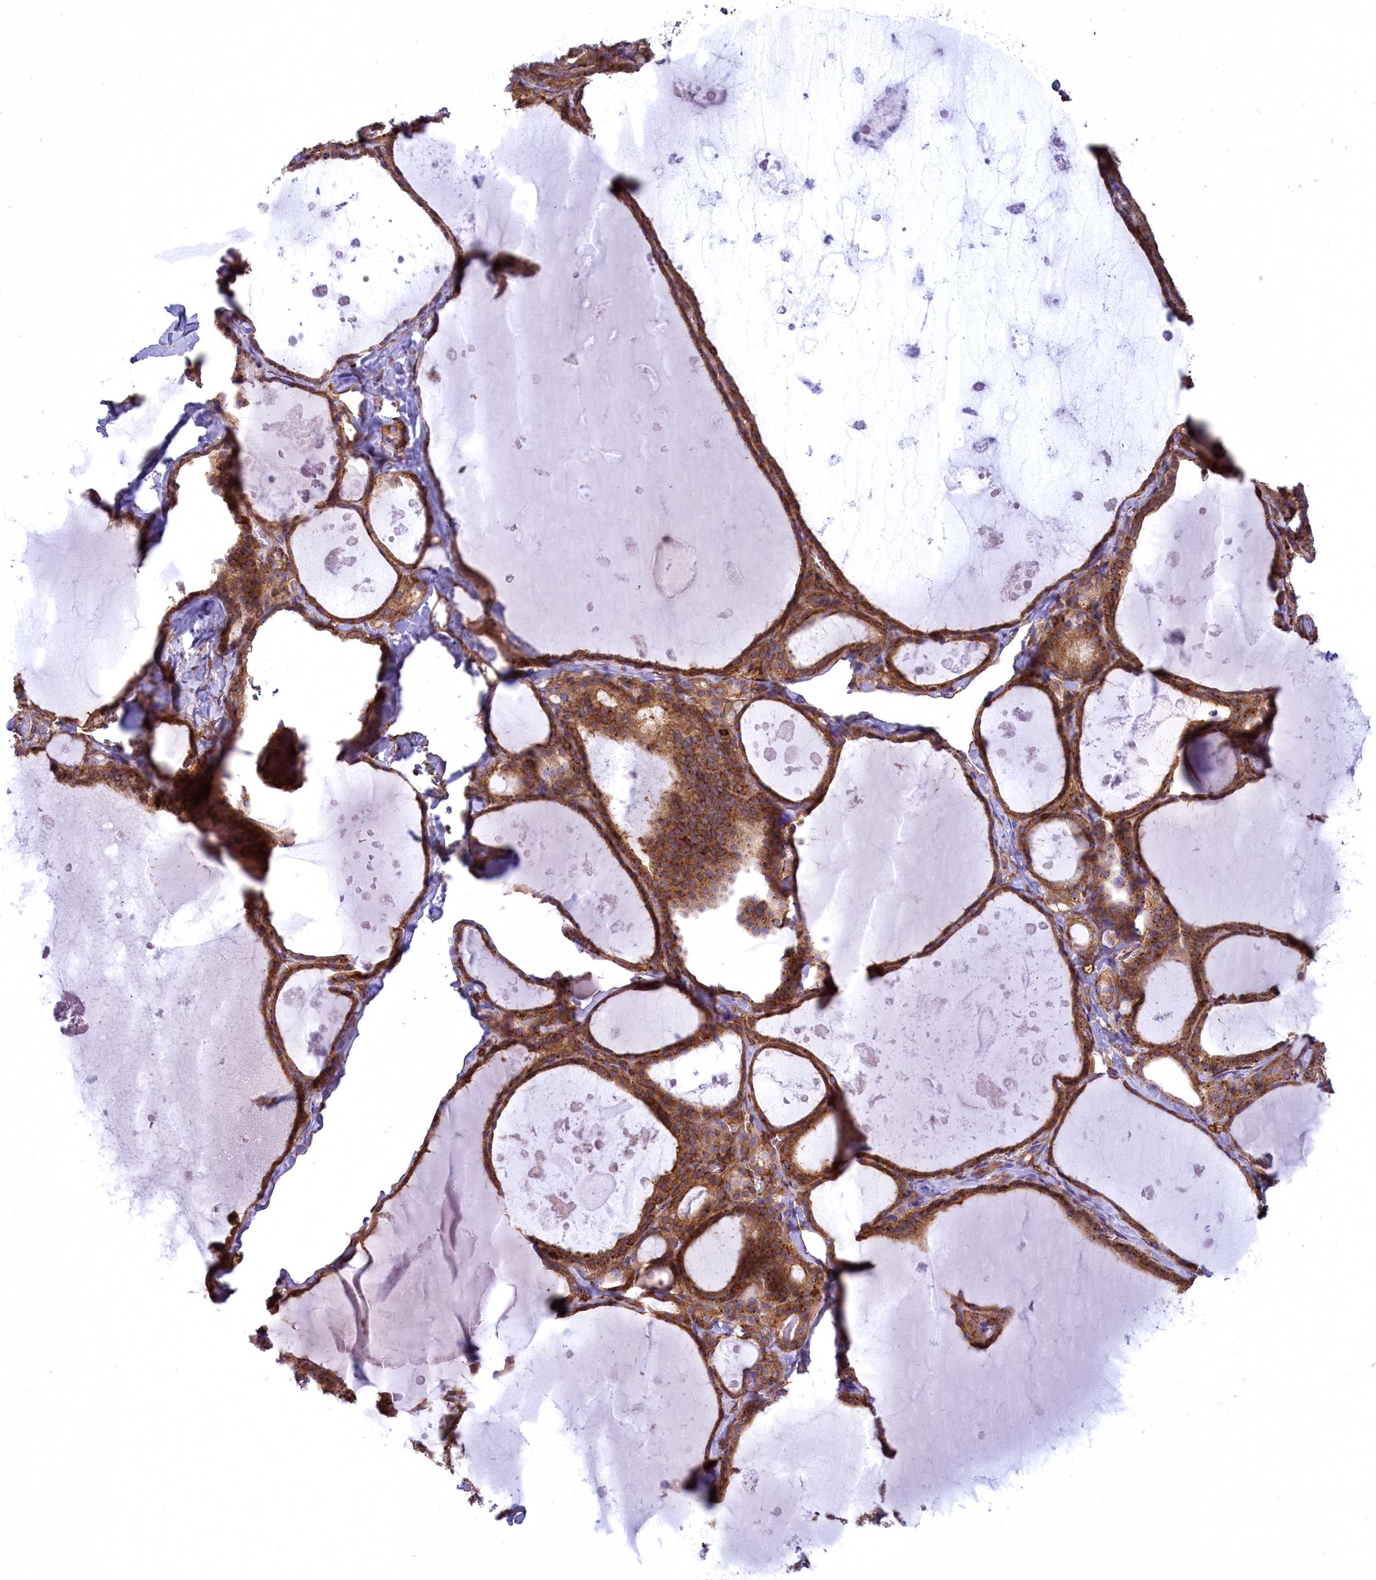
{"staining": {"intensity": "moderate", "quantity": ">75%", "location": "cytoplasmic/membranous"}, "tissue": "thyroid gland", "cell_type": "Glandular cells", "image_type": "normal", "snomed": [{"axis": "morphology", "description": "Normal tissue, NOS"}, {"axis": "topography", "description": "Thyroid gland"}], "caption": "Protein analysis of unremarkable thyroid gland displays moderate cytoplasmic/membranous expression in about >75% of glandular cells. Nuclei are stained in blue.", "gene": "SEPTIN9", "patient": {"sex": "male", "age": 56}}